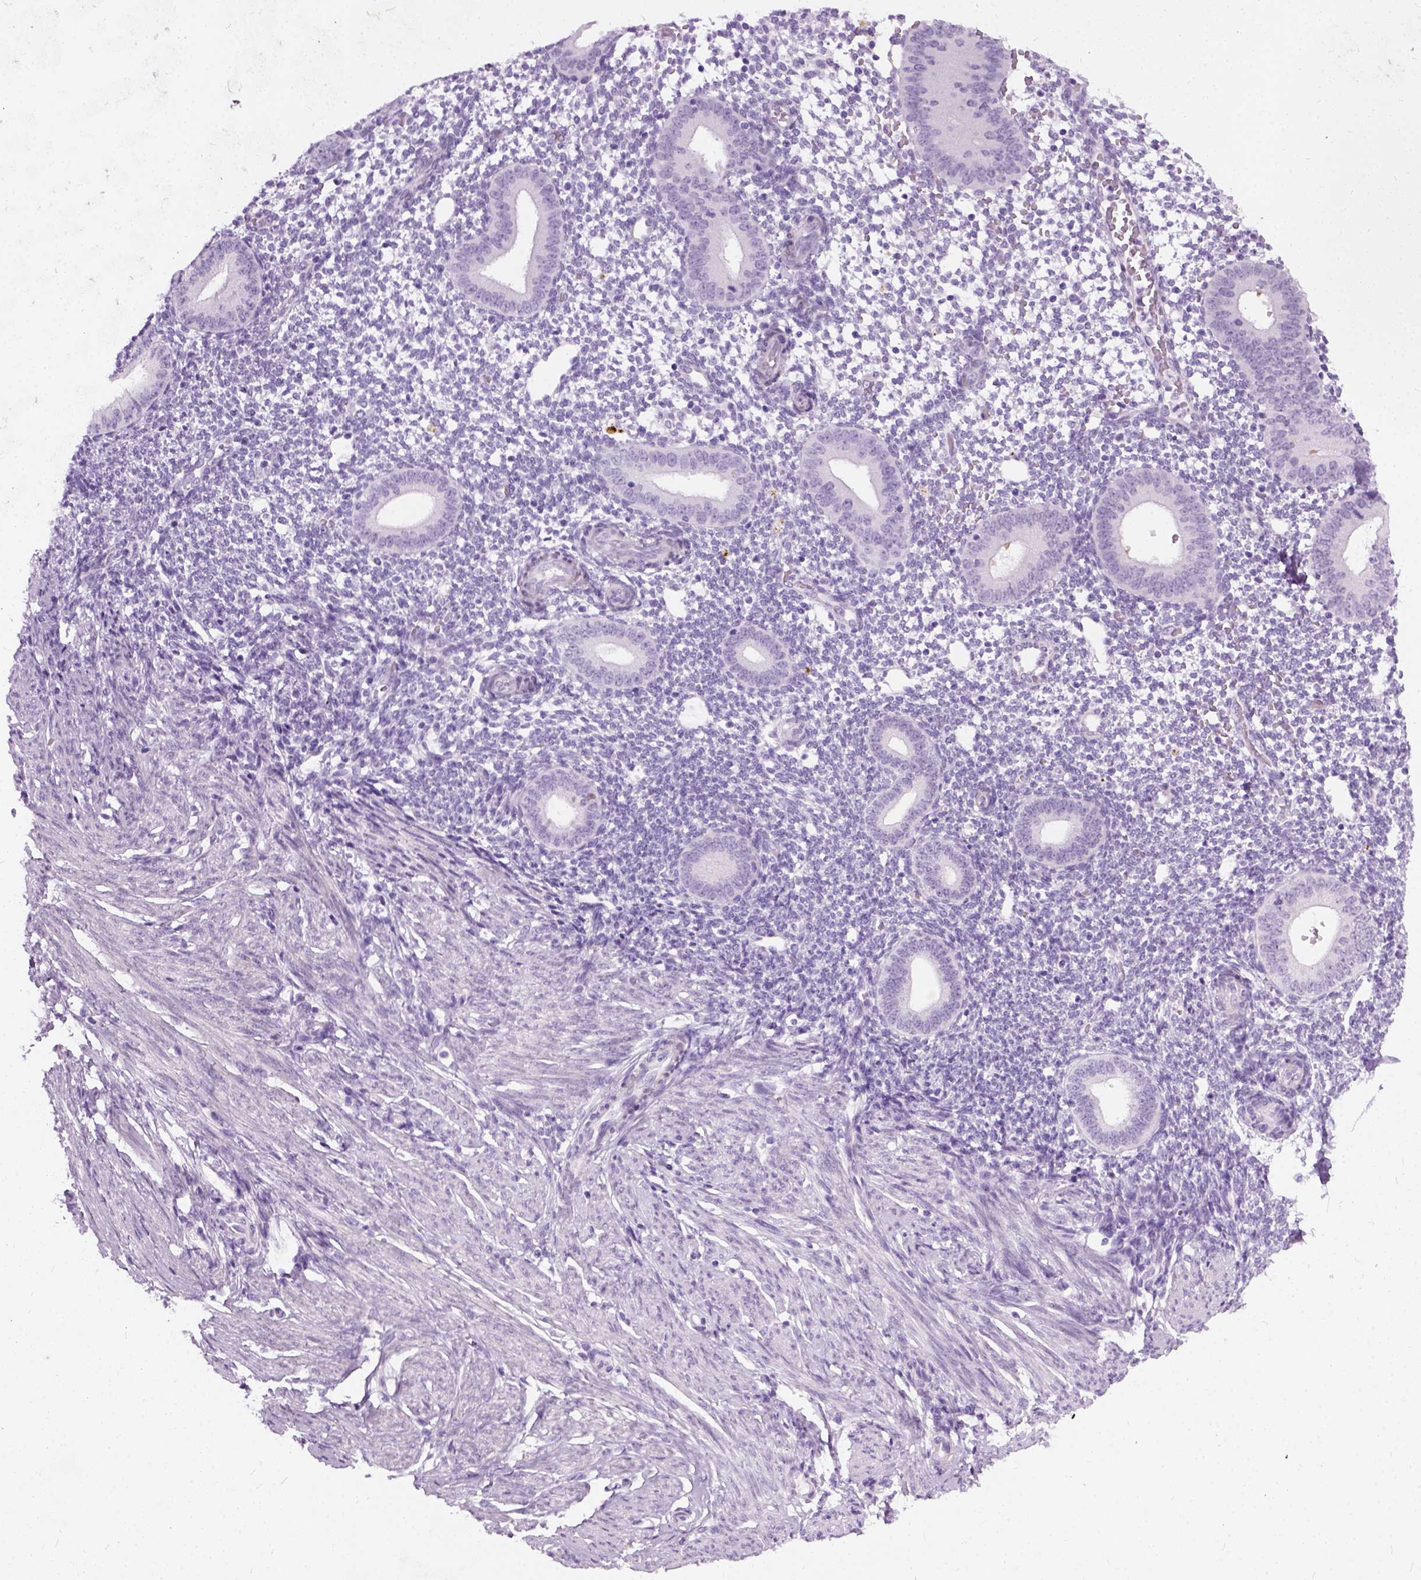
{"staining": {"intensity": "negative", "quantity": "none", "location": "none"}, "tissue": "endometrium", "cell_type": "Cells in endometrial stroma", "image_type": "normal", "snomed": [{"axis": "morphology", "description": "Normal tissue, NOS"}, {"axis": "topography", "description": "Endometrium"}], "caption": "High power microscopy photomicrograph of an IHC image of unremarkable endometrium, revealing no significant staining in cells in endometrial stroma.", "gene": "AXDND1", "patient": {"sex": "female", "age": 40}}